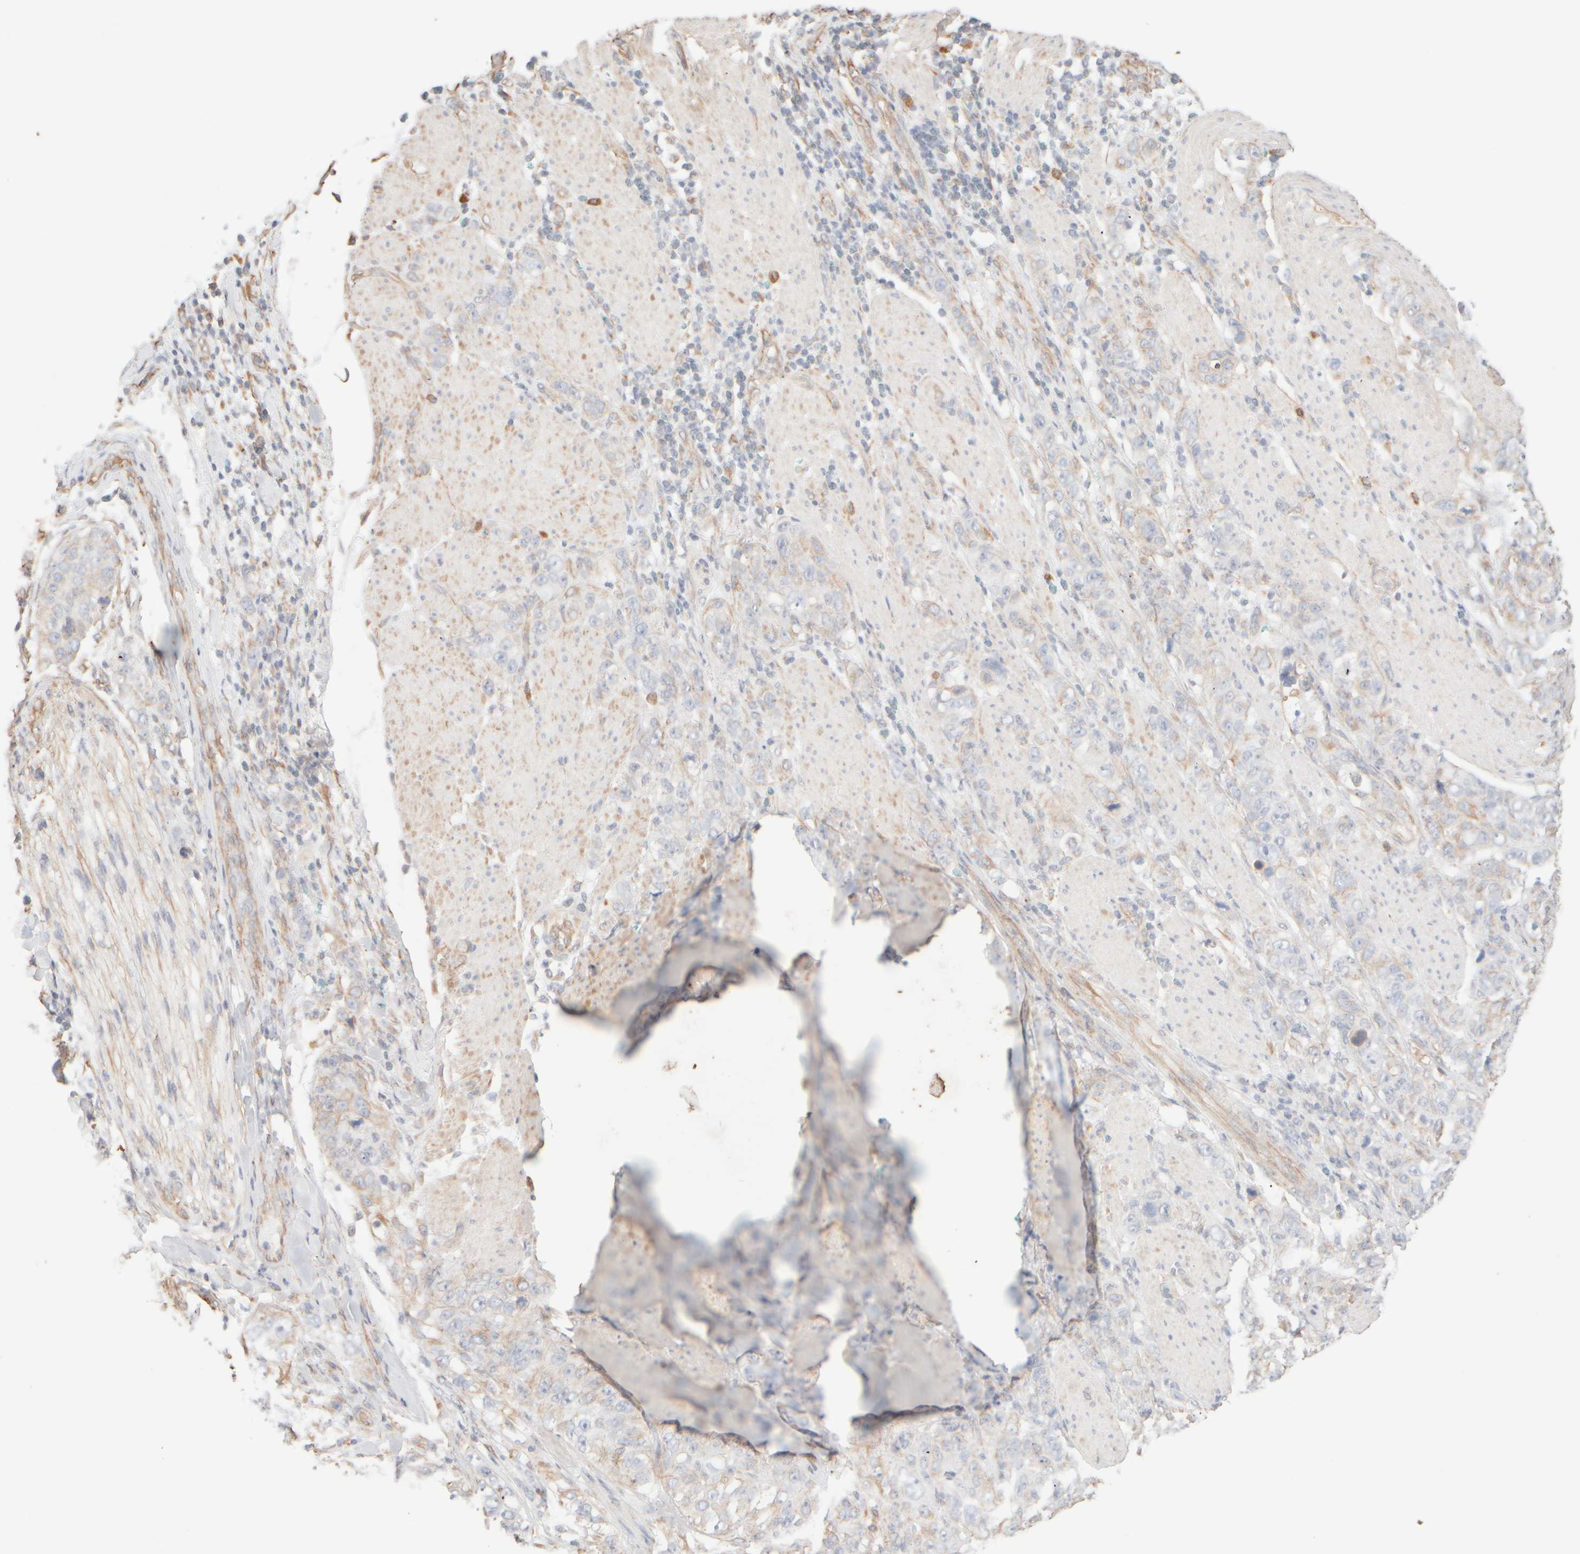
{"staining": {"intensity": "weak", "quantity": "<25%", "location": "cytoplasmic/membranous"}, "tissue": "stomach cancer", "cell_type": "Tumor cells", "image_type": "cancer", "snomed": [{"axis": "morphology", "description": "Adenocarcinoma, NOS"}, {"axis": "topography", "description": "Stomach"}], "caption": "The immunohistochemistry photomicrograph has no significant staining in tumor cells of stomach adenocarcinoma tissue.", "gene": "KRT15", "patient": {"sex": "male", "age": 48}}